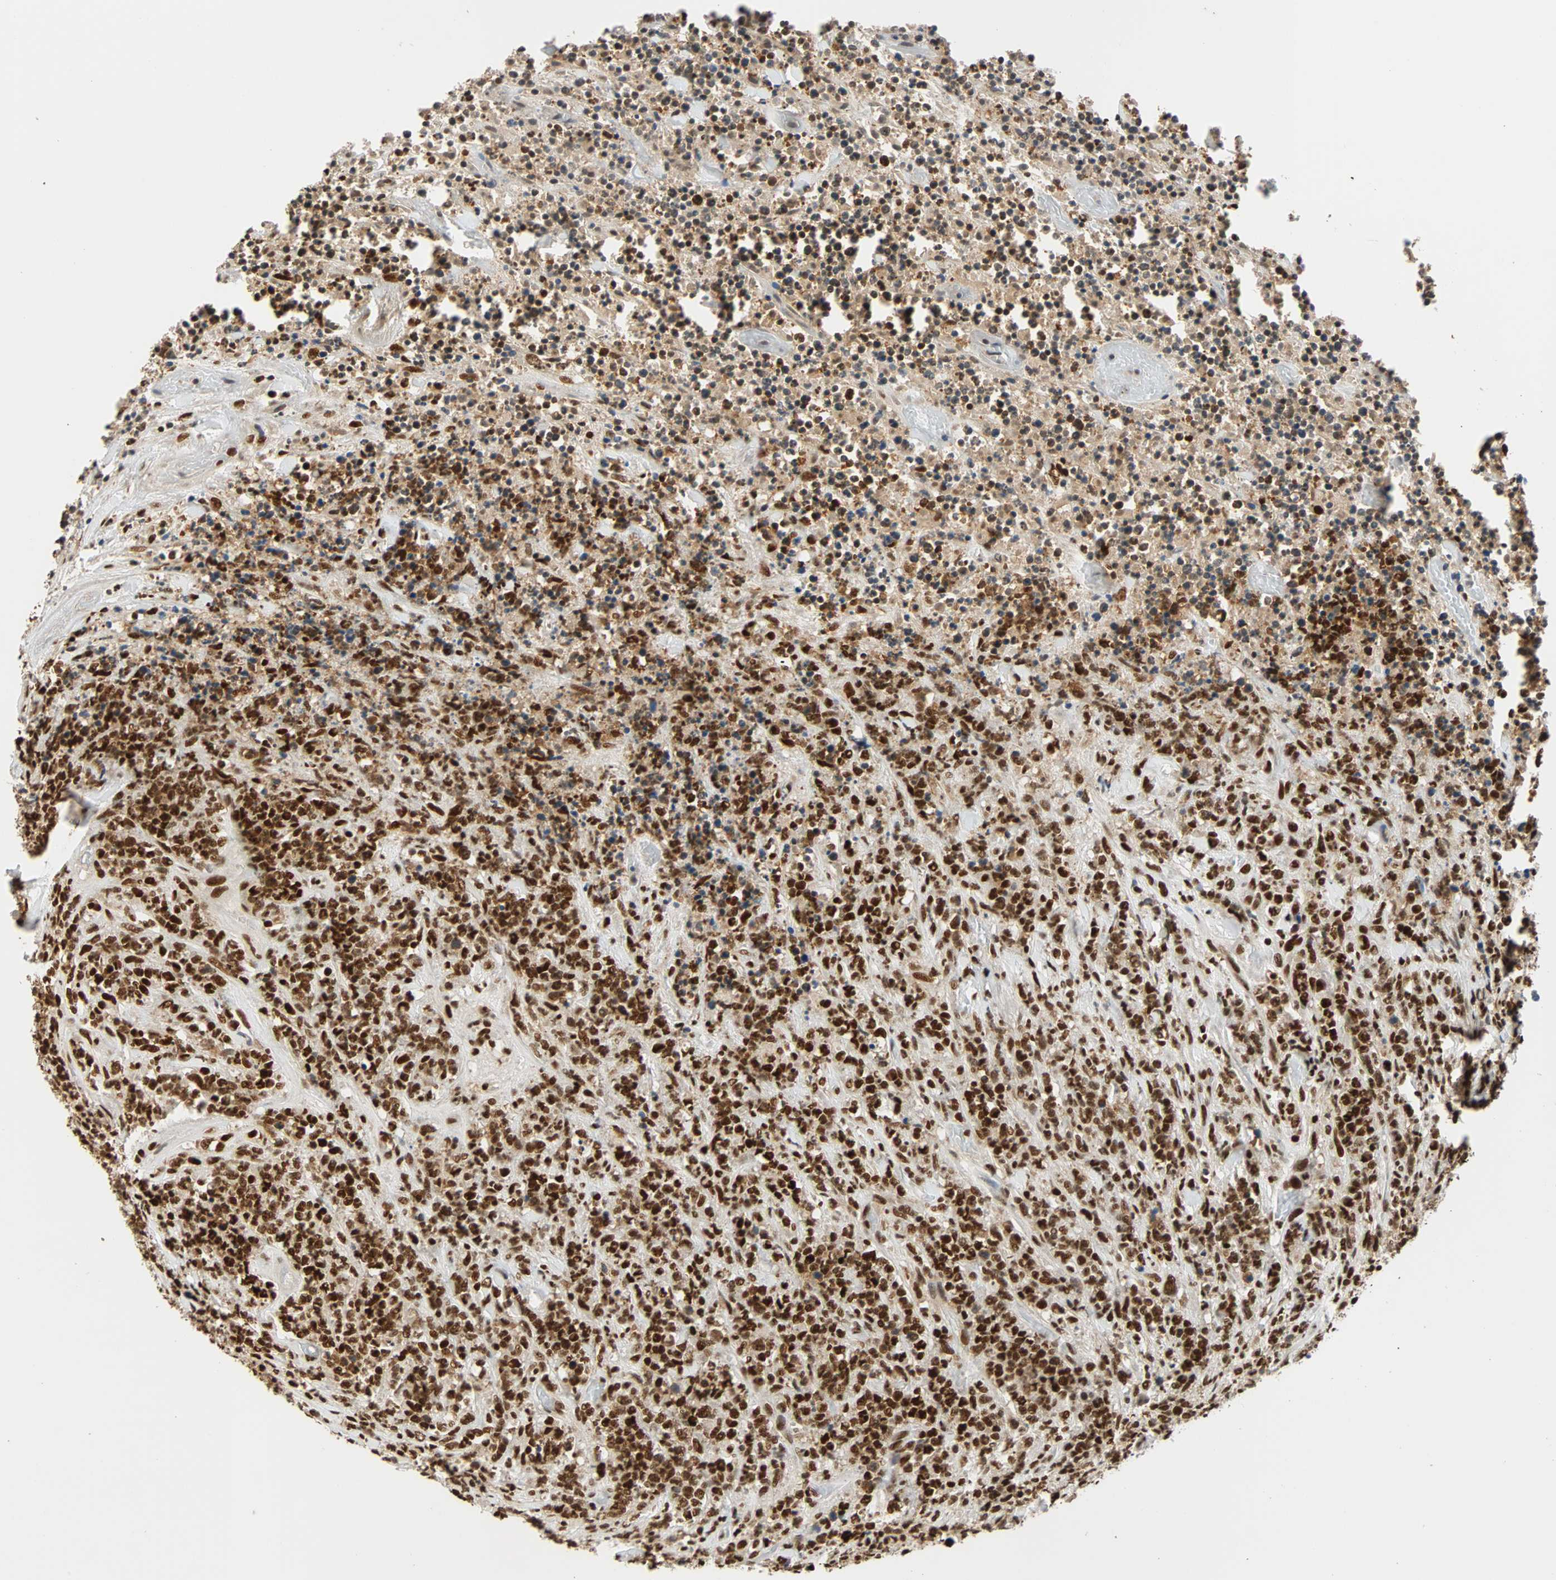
{"staining": {"intensity": "strong", "quantity": ">75%", "location": "nuclear"}, "tissue": "lymphoma", "cell_type": "Tumor cells", "image_type": "cancer", "snomed": [{"axis": "morphology", "description": "Malignant lymphoma, non-Hodgkin's type, High grade"}, {"axis": "topography", "description": "Soft tissue"}], "caption": "Human lymphoma stained with a protein marker shows strong staining in tumor cells.", "gene": "CDK12", "patient": {"sex": "male", "age": 18}}